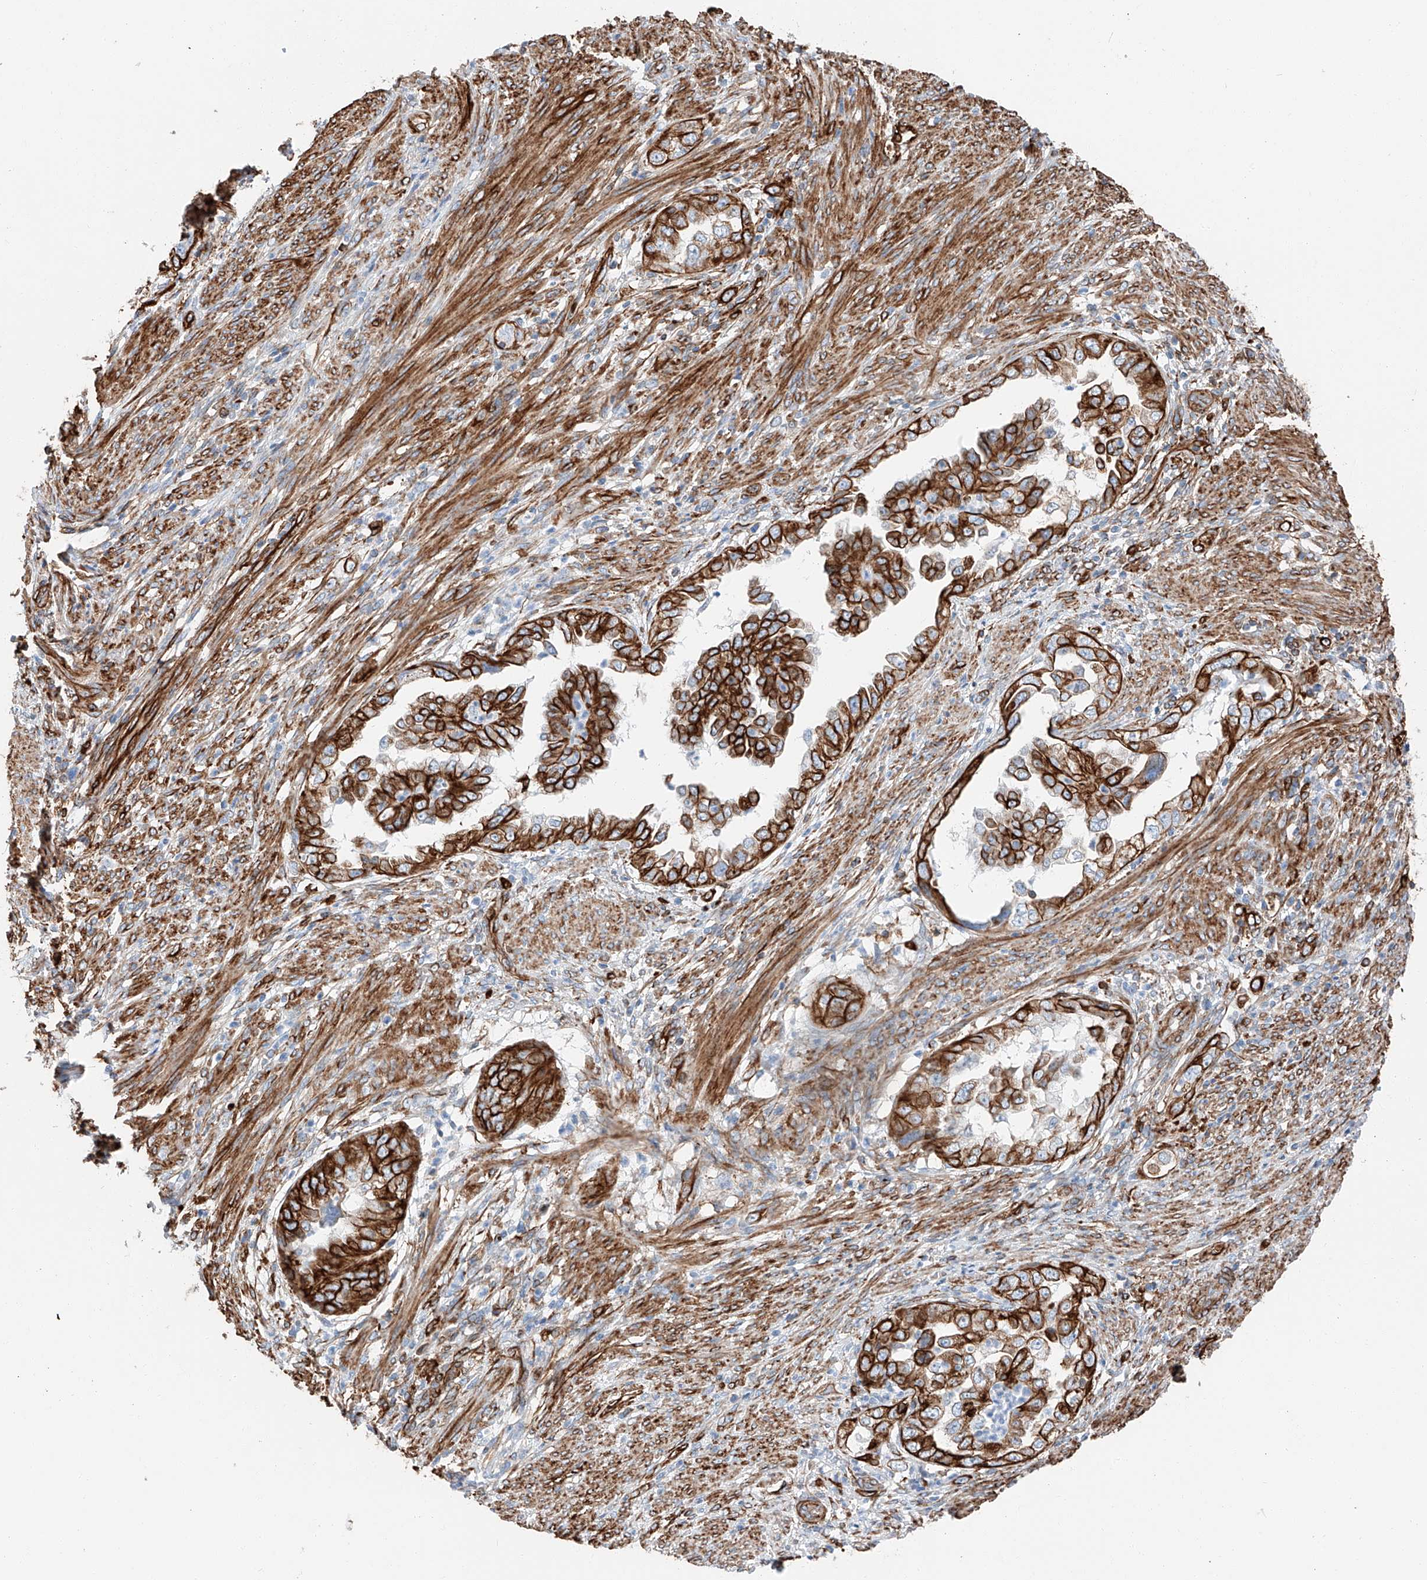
{"staining": {"intensity": "strong", "quantity": ">75%", "location": "cytoplasmic/membranous"}, "tissue": "endometrial cancer", "cell_type": "Tumor cells", "image_type": "cancer", "snomed": [{"axis": "morphology", "description": "Adenocarcinoma, NOS"}, {"axis": "topography", "description": "Endometrium"}], "caption": "Human endometrial cancer stained for a protein (brown) reveals strong cytoplasmic/membranous positive staining in approximately >75% of tumor cells.", "gene": "ZNF804A", "patient": {"sex": "female", "age": 85}}